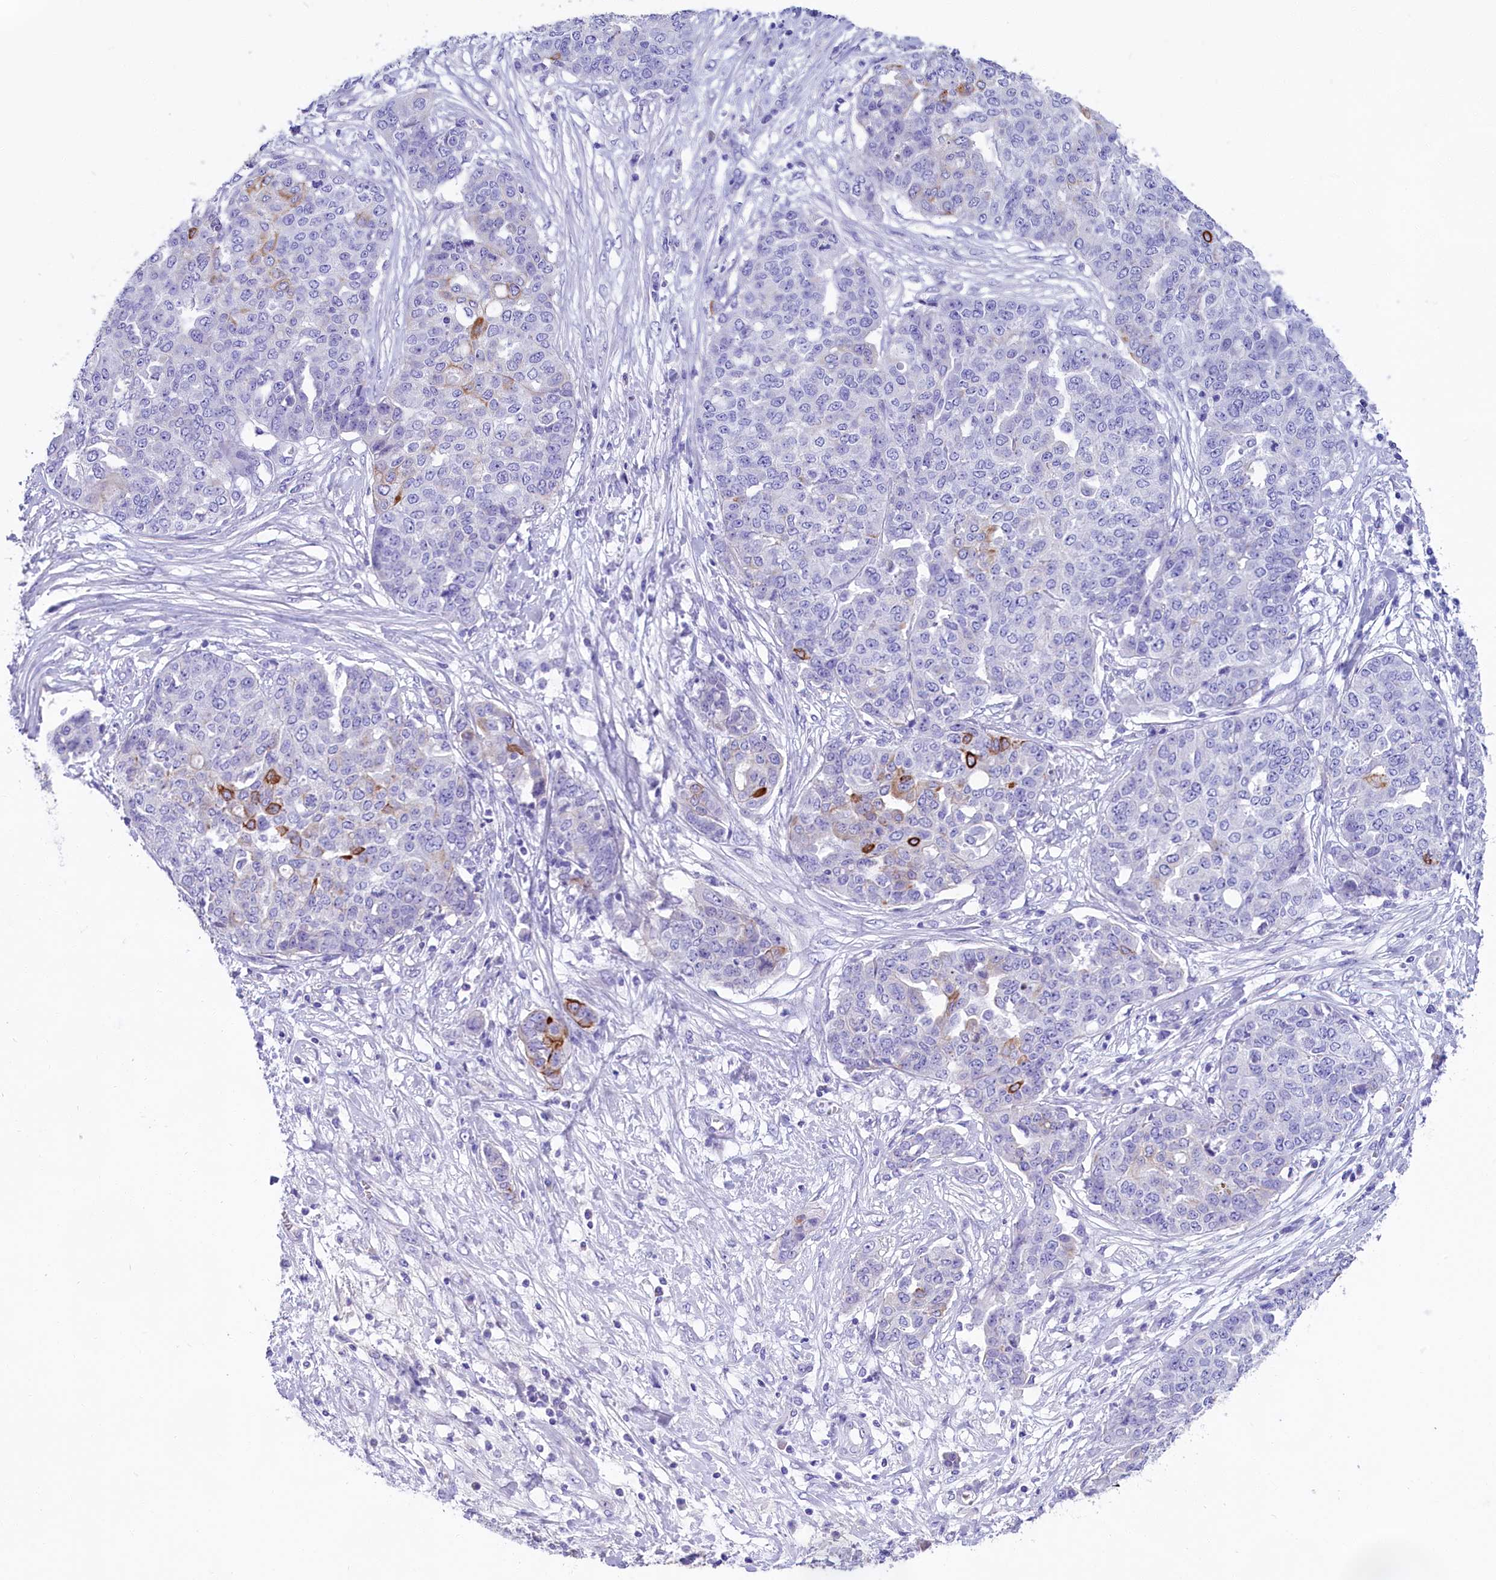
{"staining": {"intensity": "strong", "quantity": "<25%", "location": "cytoplasmic/membranous"}, "tissue": "ovarian cancer", "cell_type": "Tumor cells", "image_type": "cancer", "snomed": [{"axis": "morphology", "description": "Cystadenocarcinoma, serous, NOS"}, {"axis": "topography", "description": "Soft tissue"}, {"axis": "topography", "description": "Ovary"}], "caption": "Immunohistochemical staining of serous cystadenocarcinoma (ovarian) reveals medium levels of strong cytoplasmic/membranous expression in approximately <25% of tumor cells. The protein of interest is shown in brown color, while the nuclei are stained blue.", "gene": "SULT2A1", "patient": {"sex": "female", "age": 57}}